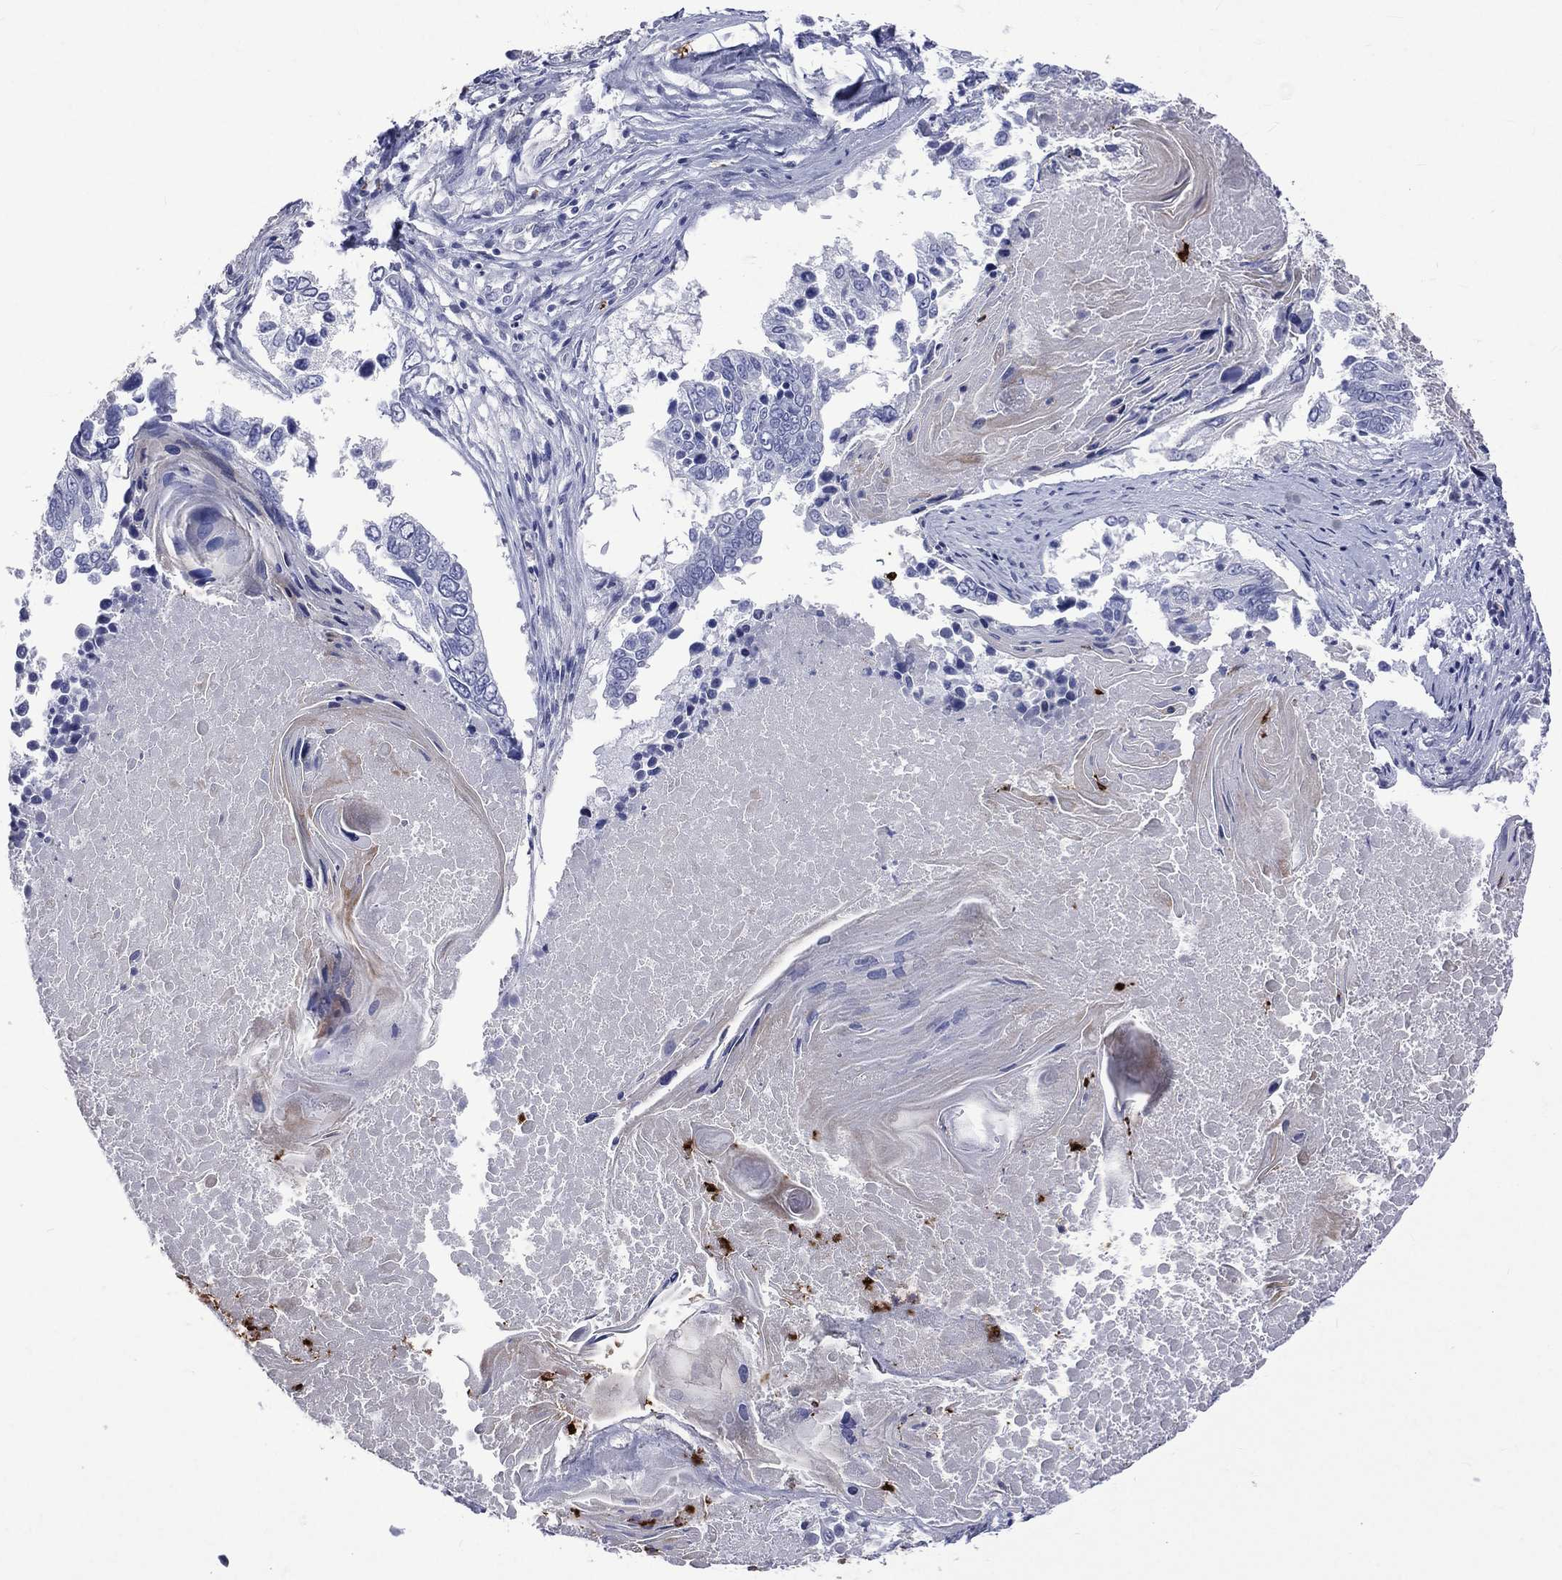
{"staining": {"intensity": "negative", "quantity": "none", "location": "none"}, "tissue": "lung cancer", "cell_type": "Tumor cells", "image_type": "cancer", "snomed": [{"axis": "morphology", "description": "Squamous cell carcinoma, NOS"}, {"axis": "topography", "description": "Lung"}], "caption": "Tumor cells are negative for brown protein staining in squamous cell carcinoma (lung). (DAB (3,3'-diaminobenzidine) IHC with hematoxylin counter stain).", "gene": "ELANE", "patient": {"sex": "male", "age": 73}}